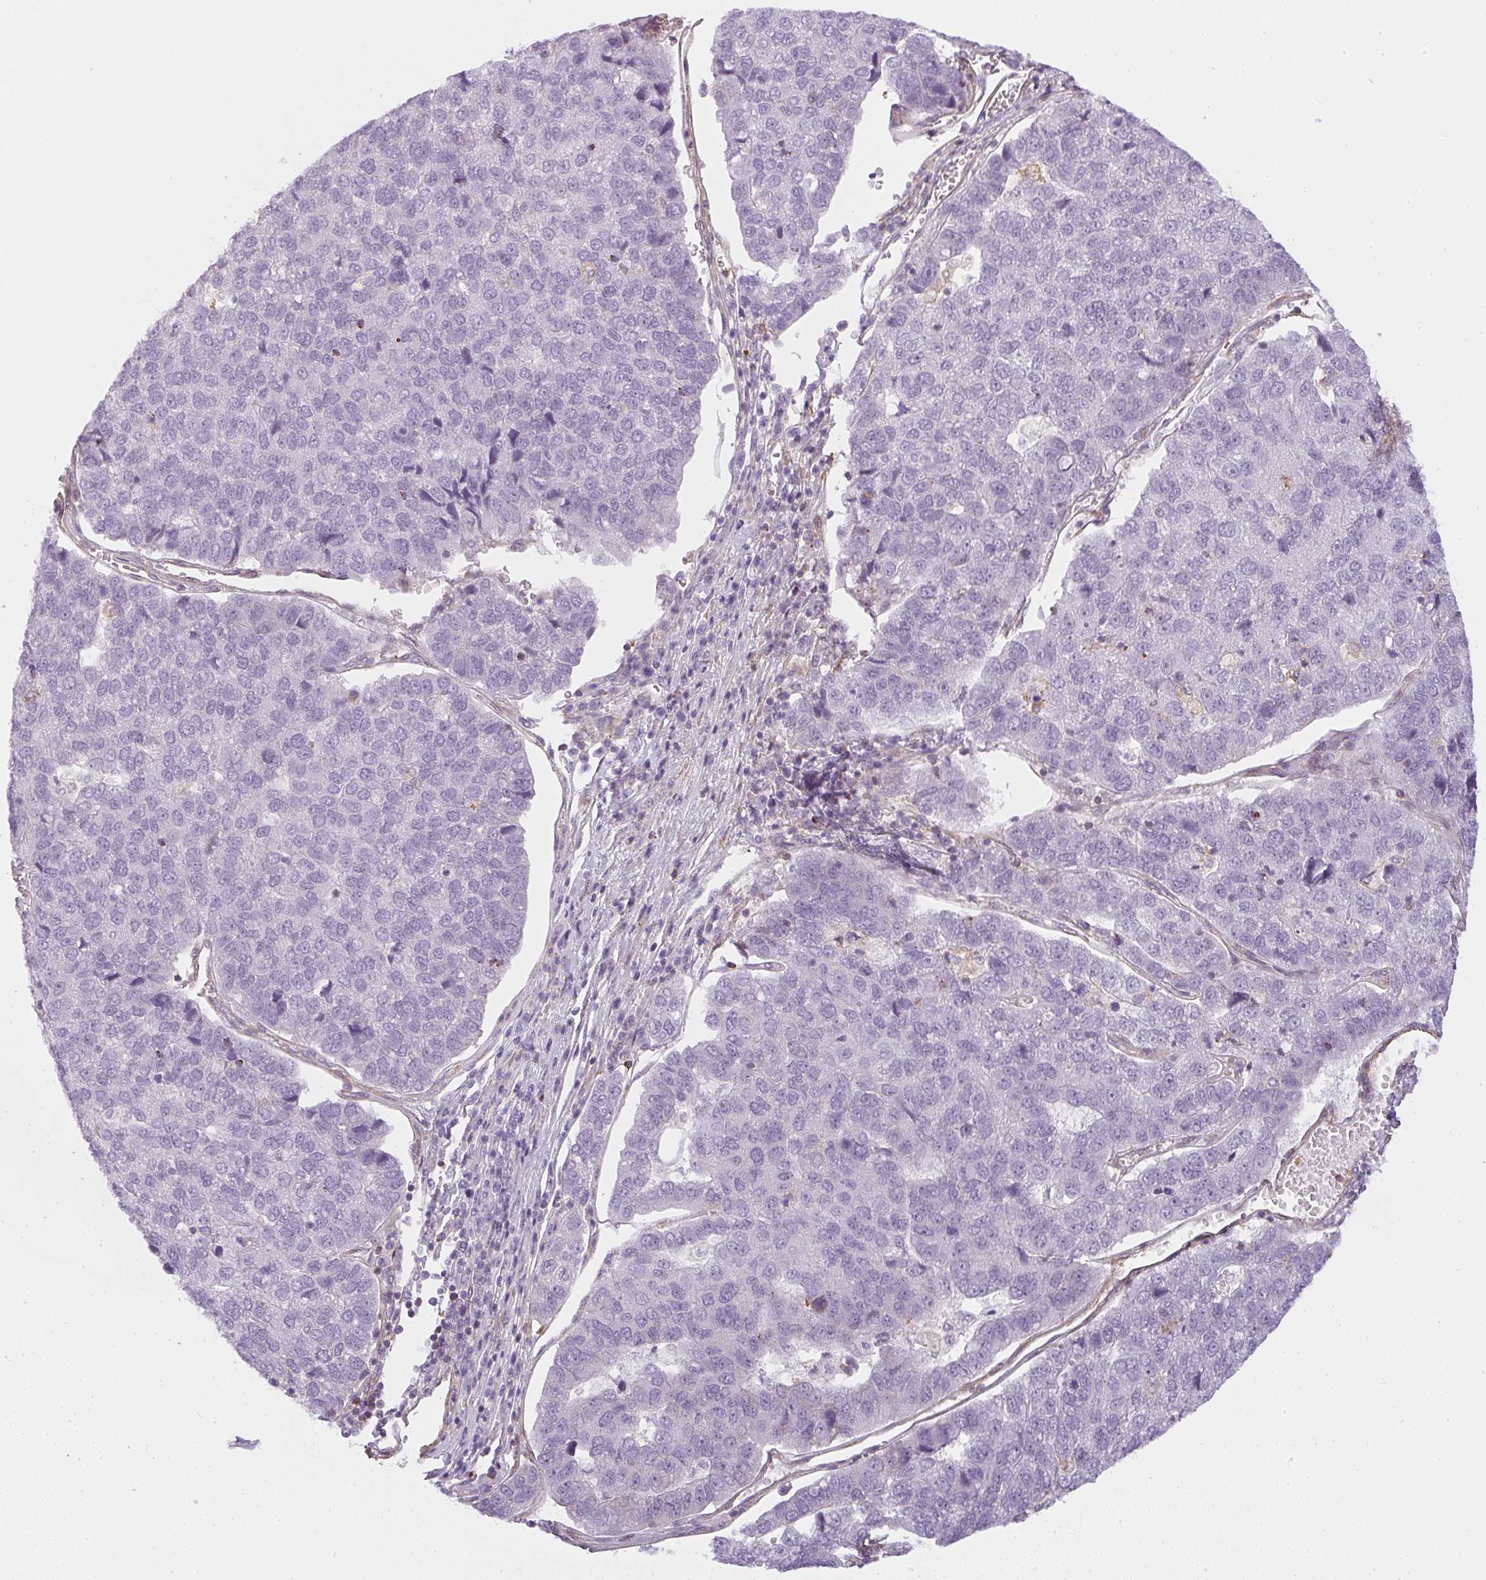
{"staining": {"intensity": "negative", "quantity": "none", "location": "none"}, "tissue": "pancreatic cancer", "cell_type": "Tumor cells", "image_type": "cancer", "snomed": [{"axis": "morphology", "description": "Adenocarcinoma, NOS"}, {"axis": "topography", "description": "Pancreas"}], "caption": "Immunohistochemistry of pancreatic cancer (adenocarcinoma) demonstrates no staining in tumor cells.", "gene": "SULF1", "patient": {"sex": "female", "age": 61}}